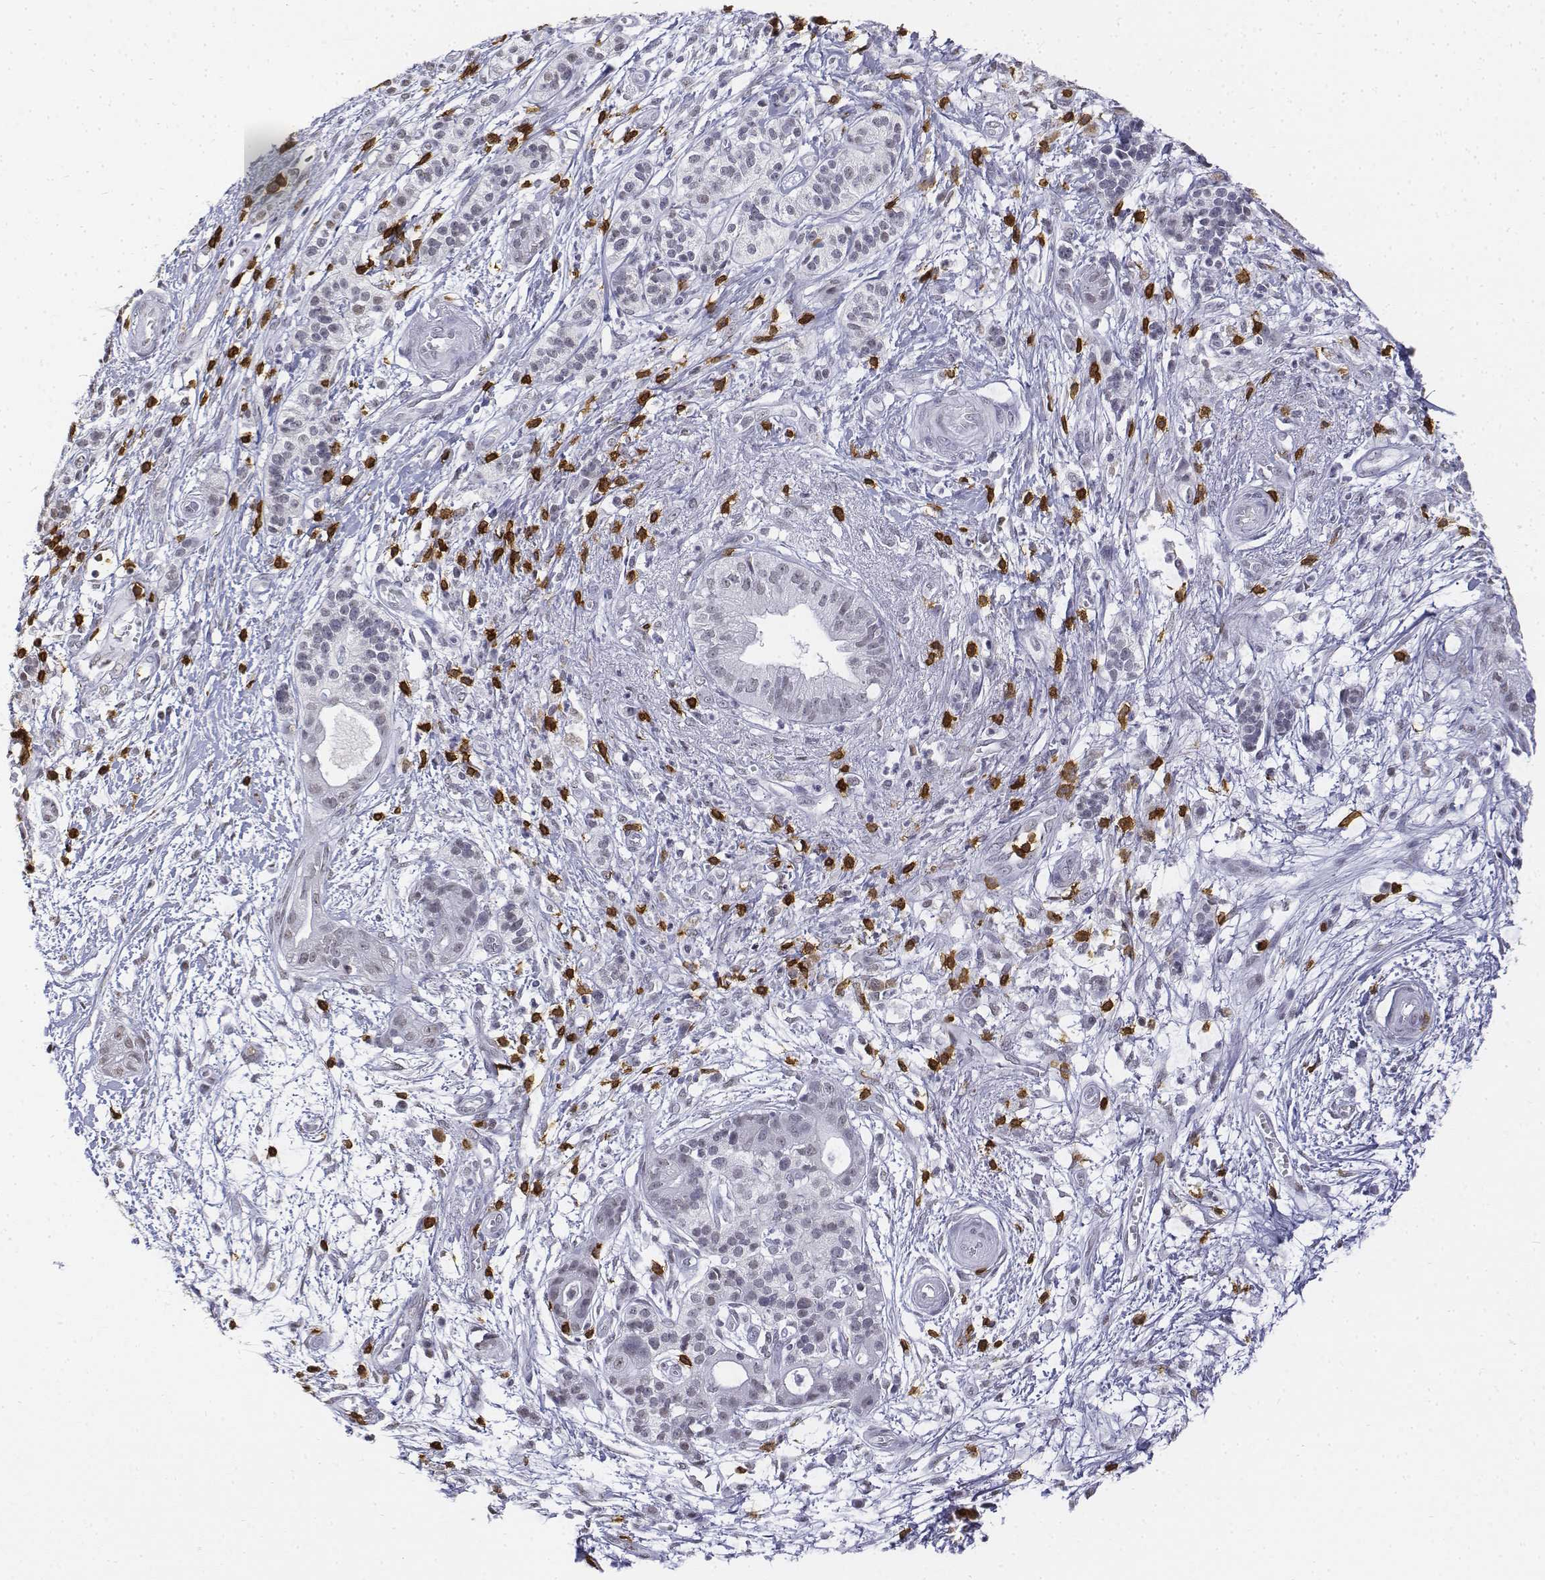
{"staining": {"intensity": "negative", "quantity": "none", "location": "none"}, "tissue": "pancreatic cancer", "cell_type": "Tumor cells", "image_type": "cancer", "snomed": [{"axis": "morphology", "description": "Normal tissue, NOS"}, {"axis": "morphology", "description": "Adenocarcinoma, NOS"}, {"axis": "topography", "description": "Lymph node"}, {"axis": "topography", "description": "Pancreas"}], "caption": "A high-resolution histopathology image shows immunohistochemistry (IHC) staining of adenocarcinoma (pancreatic), which demonstrates no significant positivity in tumor cells. (Stains: DAB immunohistochemistry (IHC) with hematoxylin counter stain, Microscopy: brightfield microscopy at high magnification).", "gene": "CD3E", "patient": {"sex": "female", "age": 58}}